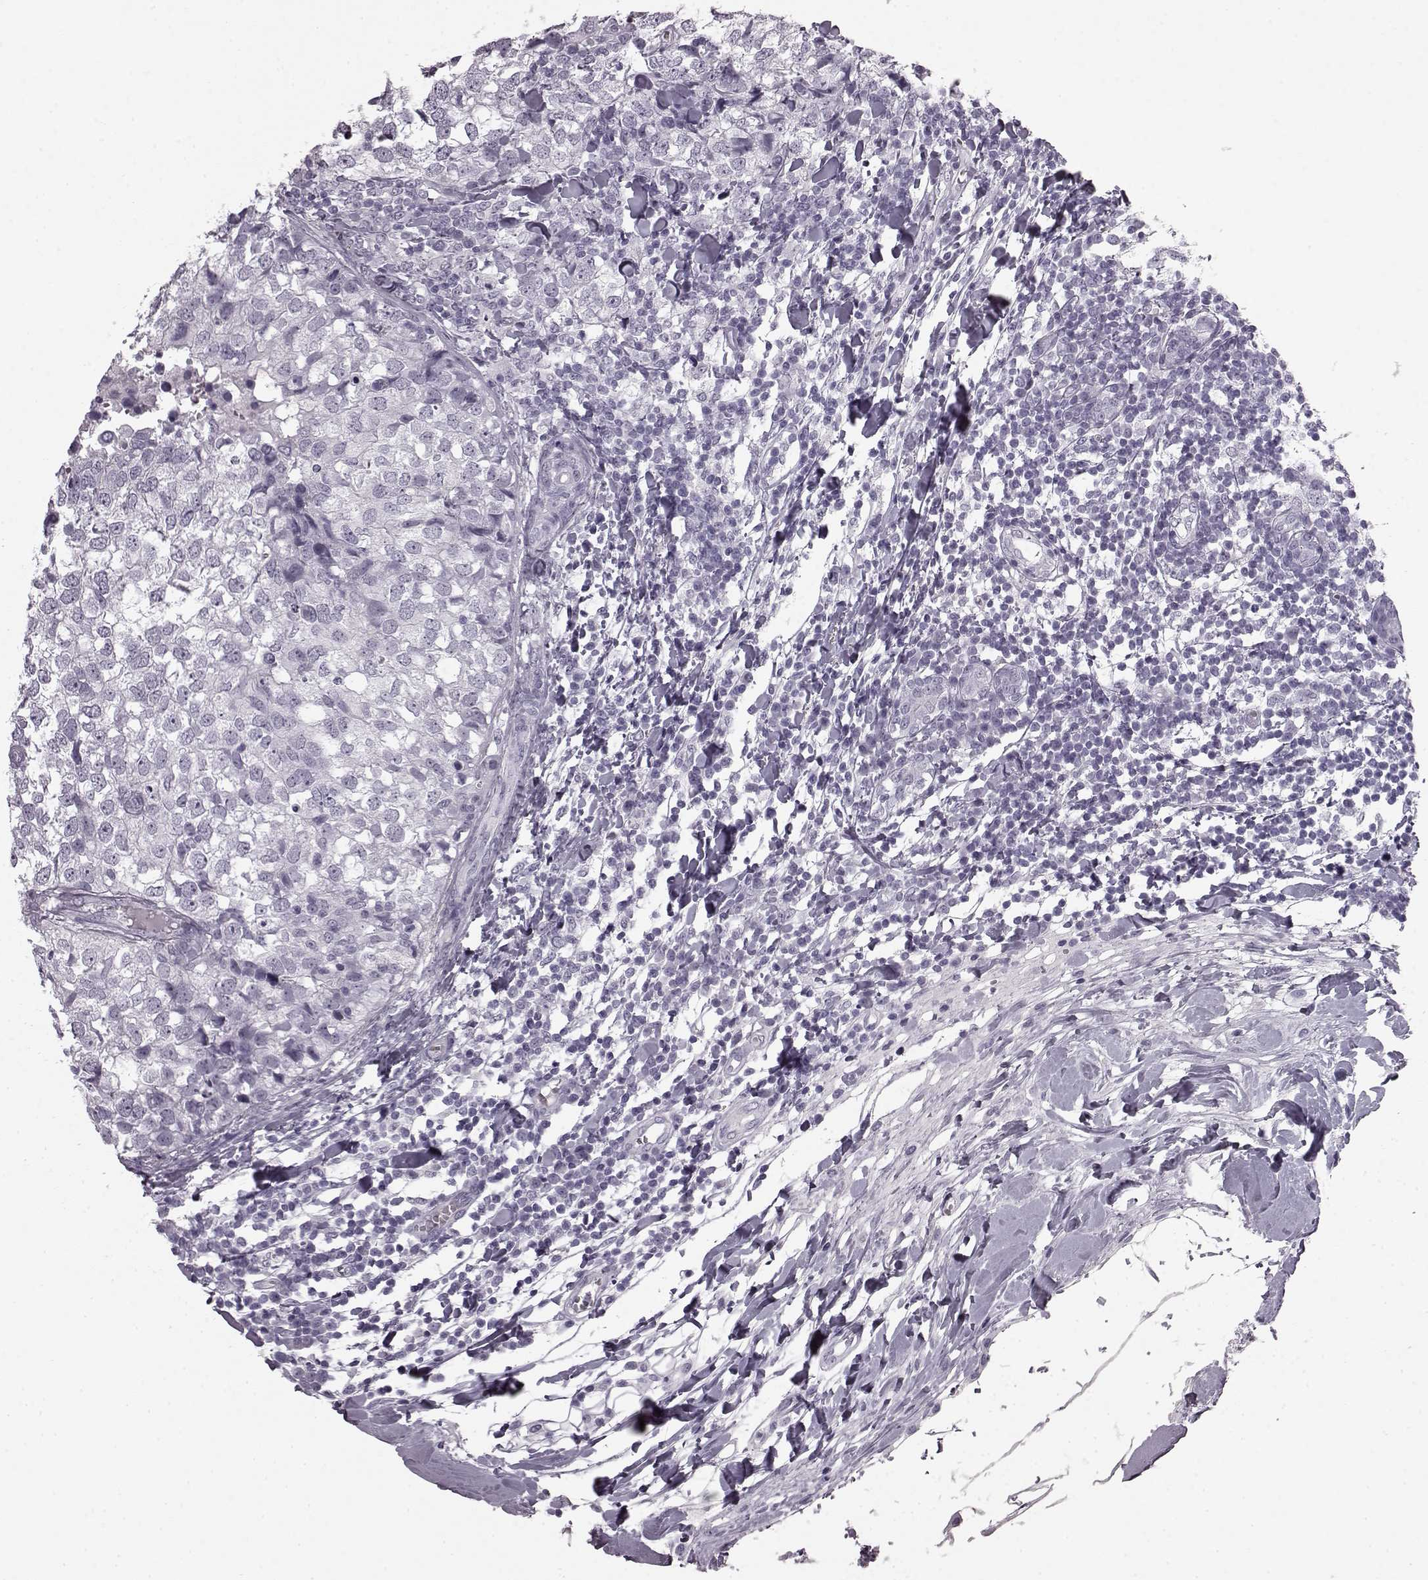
{"staining": {"intensity": "negative", "quantity": "none", "location": "none"}, "tissue": "breast cancer", "cell_type": "Tumor cells", "image_type": "cancer", "snomed": [{"axis": "morphology", "description": "Duct carcinoma"}, {"axis": "topography", "description": "Breast"}], "caption": "Immunohistochemistry (IHC) of breast cancer reveals no positivity in tumor cells. (DAB (3,3'-diaminobenzidine) immunohistochemistry with hematoxylin counter stain).", "gene": "AIPL1", "patient": {"sex": "female", "age": 30}}